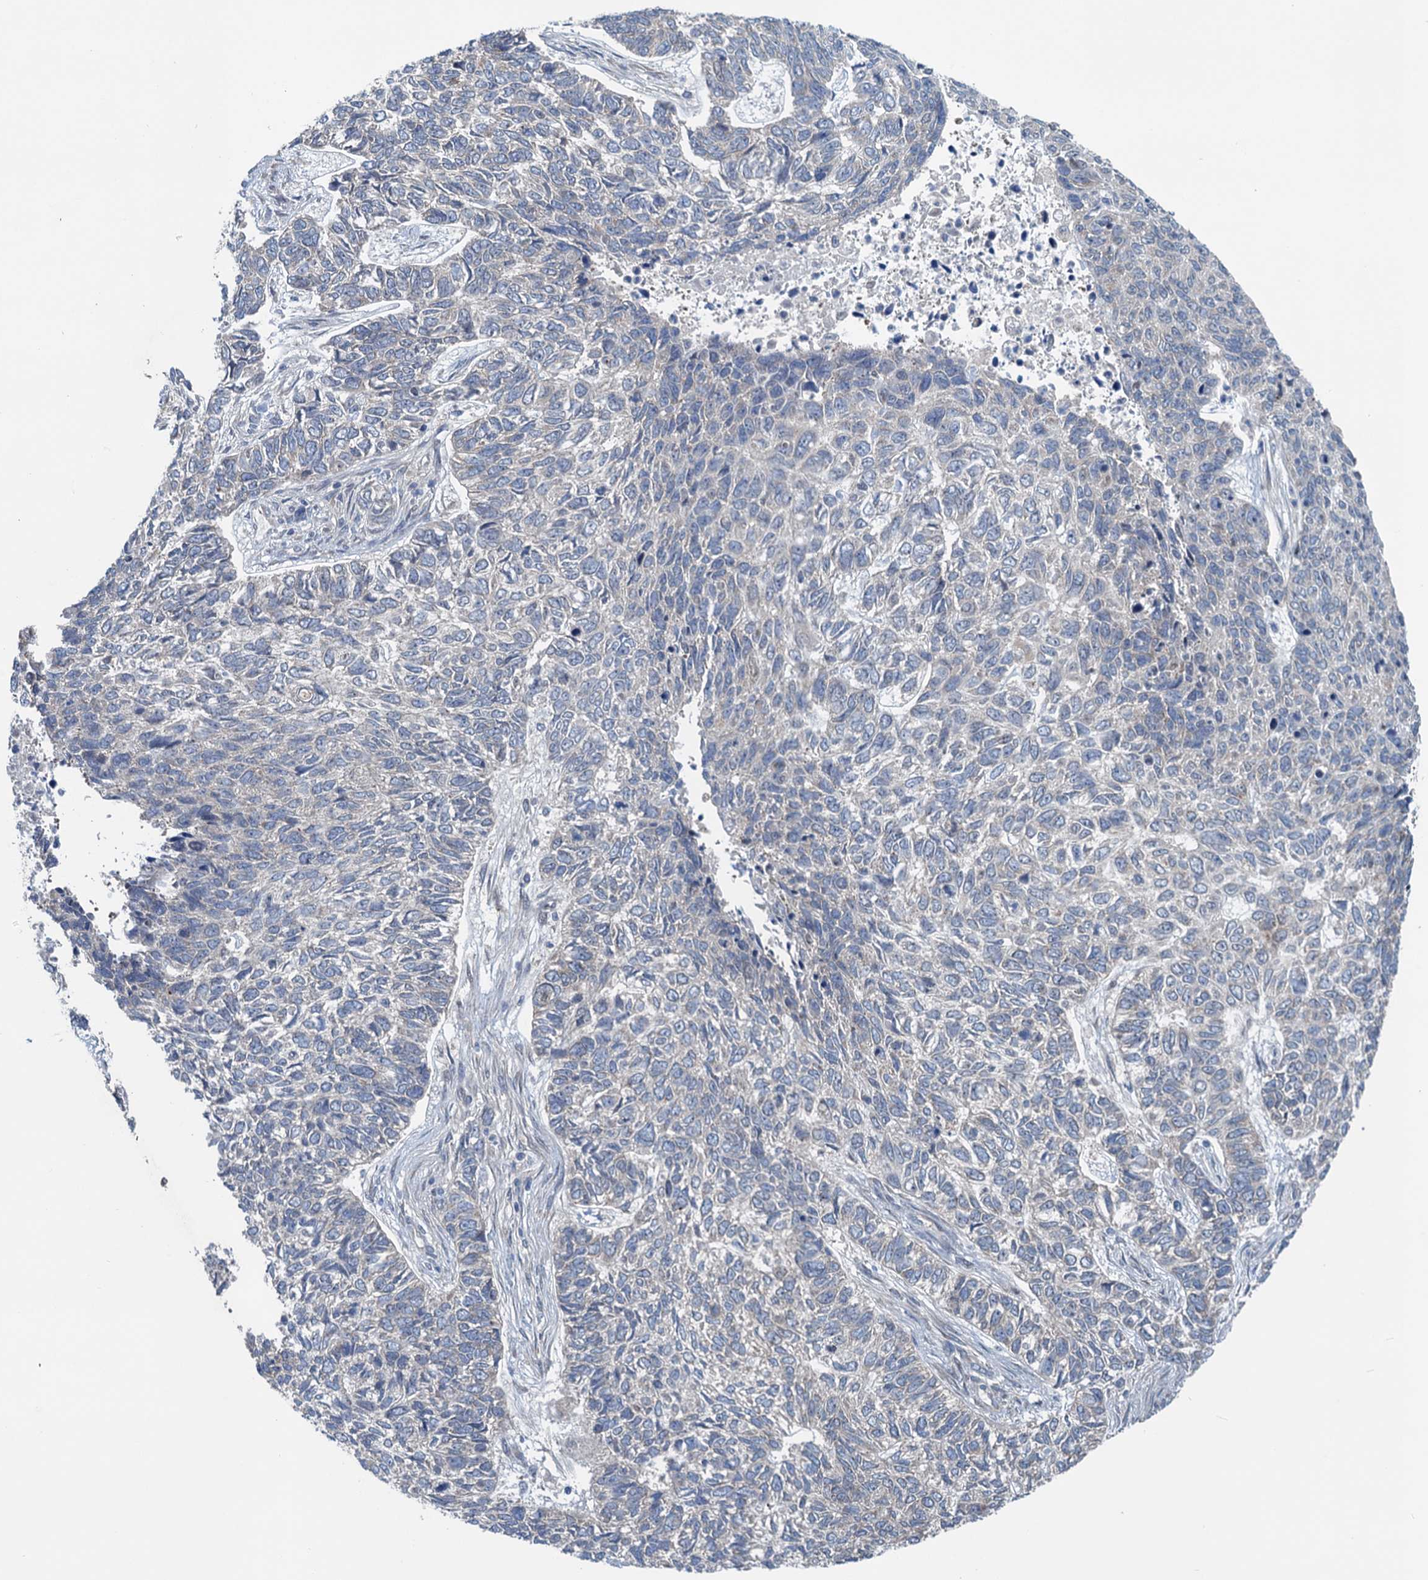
{"staining": {"intensity": "negative", "quantity": "none", "location": "none"}, "tissue": "skin cancer", "cell_type": "Tumor cells", "image_type": "cancer", "snomed": [{"axis": "morphology", "description": "Basal cell carcinoma"}, {"axis": "topography", "description": "Skin"}], "caption": "Immunohistochemical staining of basal cell carcinoma (skin) reveals no significant positivity in tumor cells. (Brightfield microscopy of DAB immunohistochemistry at high magnification).", "gene": "DYNC2I2", "patient": {"sex": "female", "age": 65}}